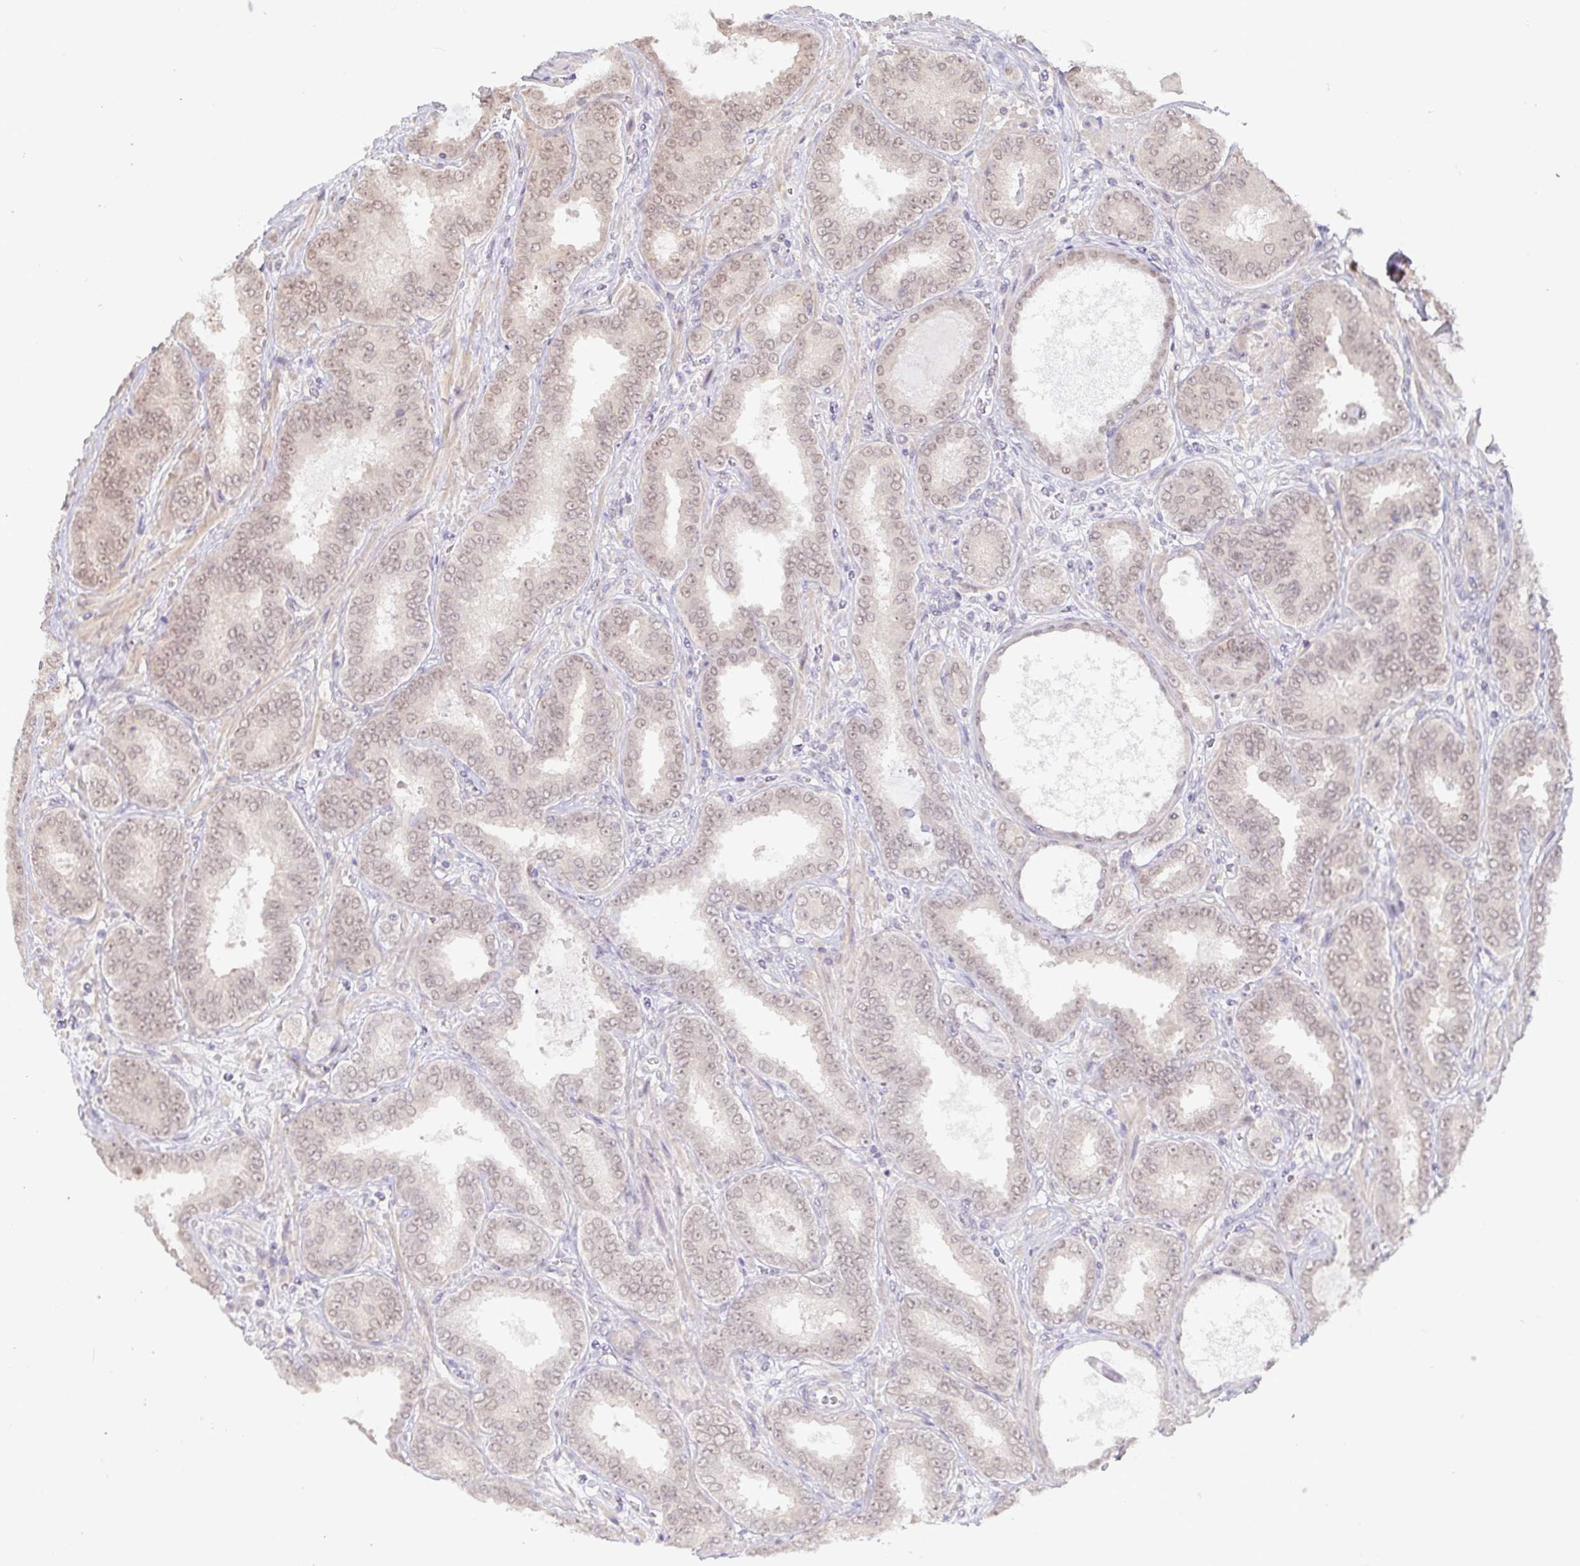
{"staining": {"intensity": "weak", "quantity": "25%-75%", "location": "nuclear"}, "tissue": "prostate cancer", "cell_type": "Tumor cells", "image_type": "cancer", "snomed": [{"axis": "morphology", "description": "Adenocarcinoma, High grade"}, {"axis": "topography", "description": "Prostate"}], "caption": "Prostate high-grade adenocarcinoma tissue shows weak nuclear staining in about 25%-75% of tumor cells", "gene": "HYPK", "patient": {"sex": "male", "age": 72}}